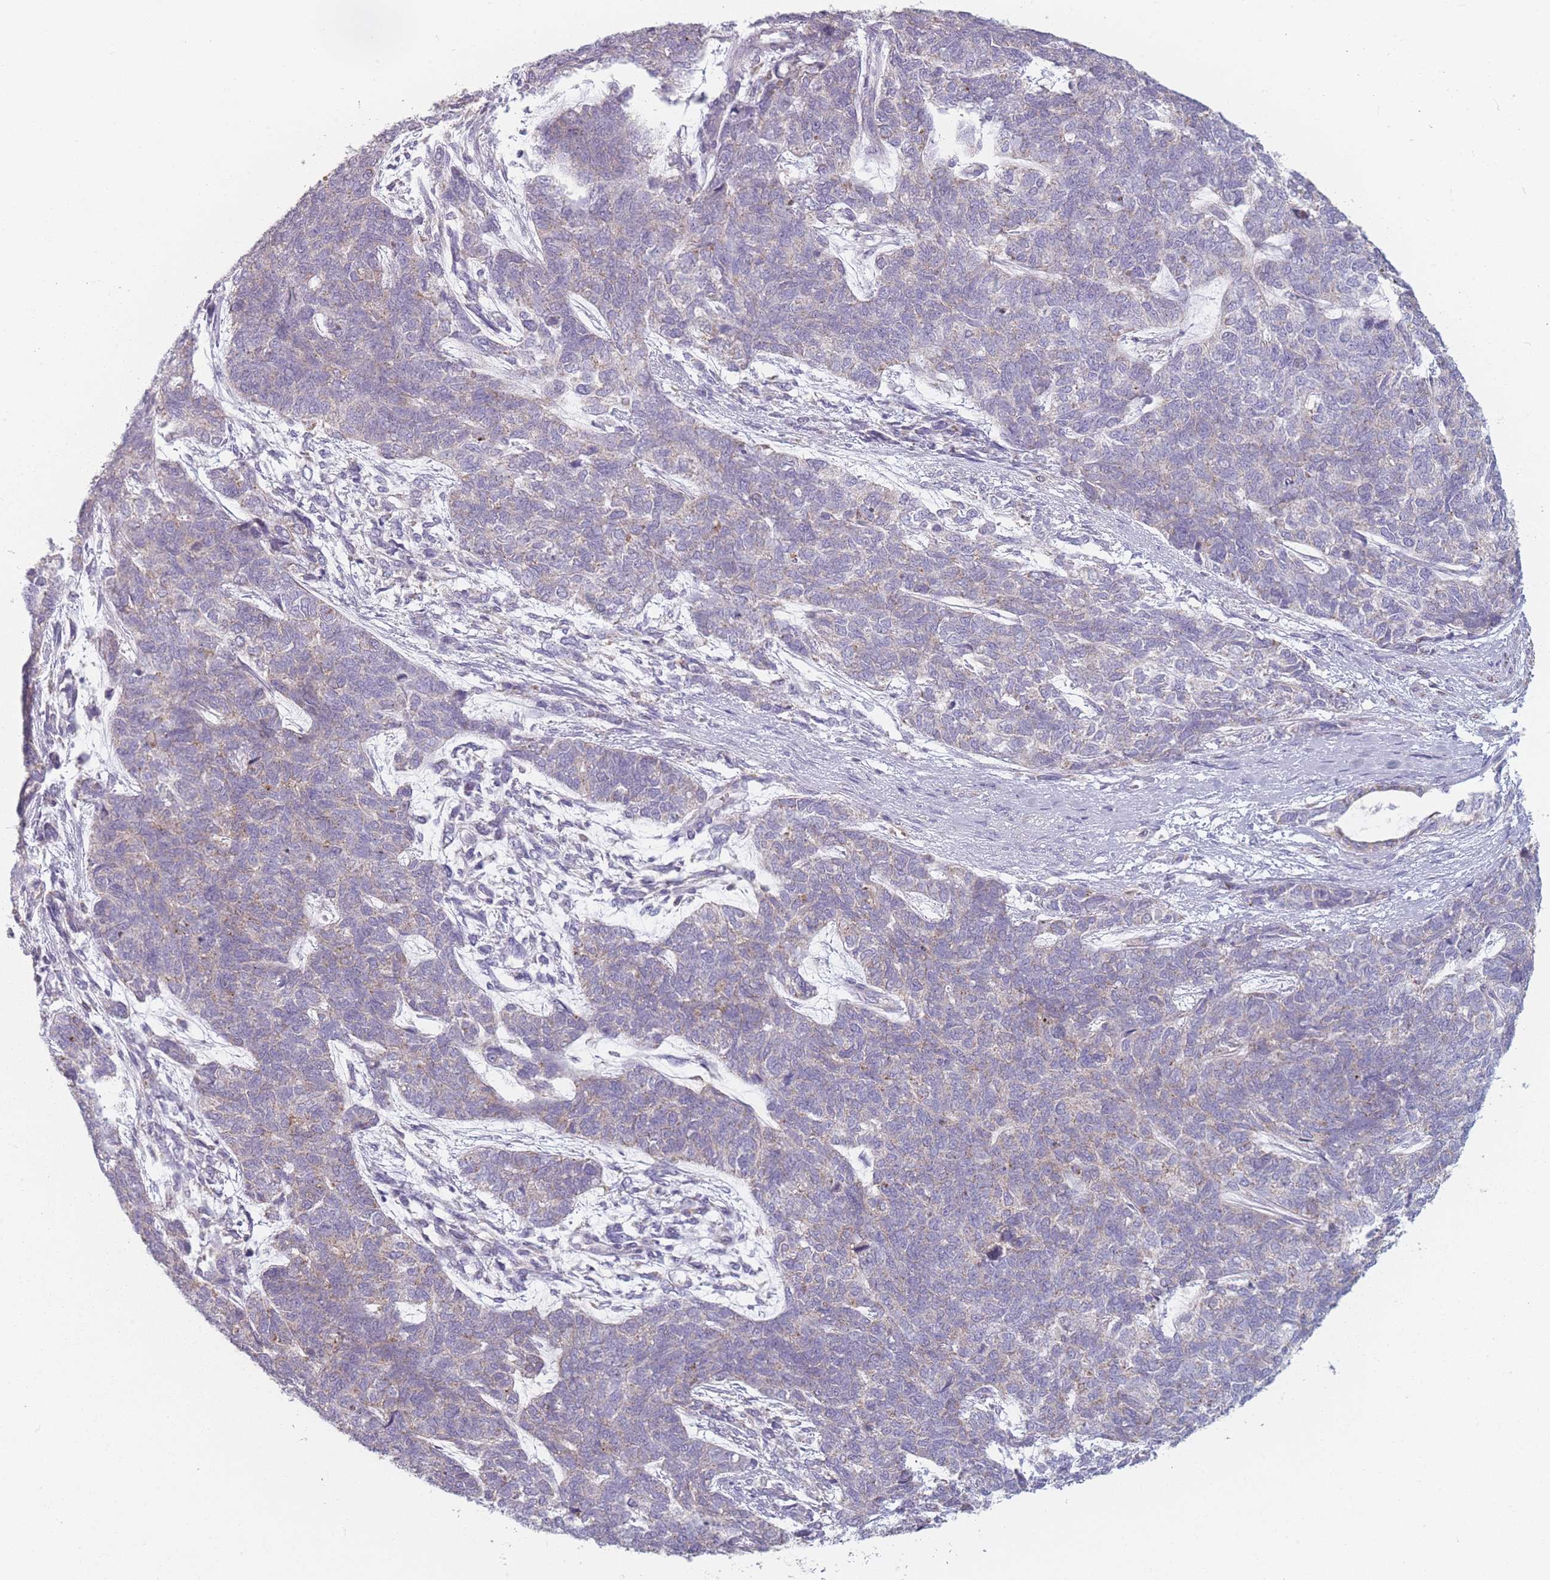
{"staining": {"intensity": "negative", "quantity": "none", "location": "none"}, "tissue": "cervical cancer", "cell_type": "Tumor cells", "image_type": "cancer", "snomed": [{"axis": "morphology", "description": "Squamous cell carcinoma, NOS"}, {"axis": "topography", "description": "Cervix"}], "caption": "An IHC histopathology image of cervical cancer (squamous cell carcinoma) is shown. There is no staining in tumor cells of cervical cancer (squamous cell carcinoma).", "gene": "PEX11B", "patient": {"sex": "female", "age": 63}}